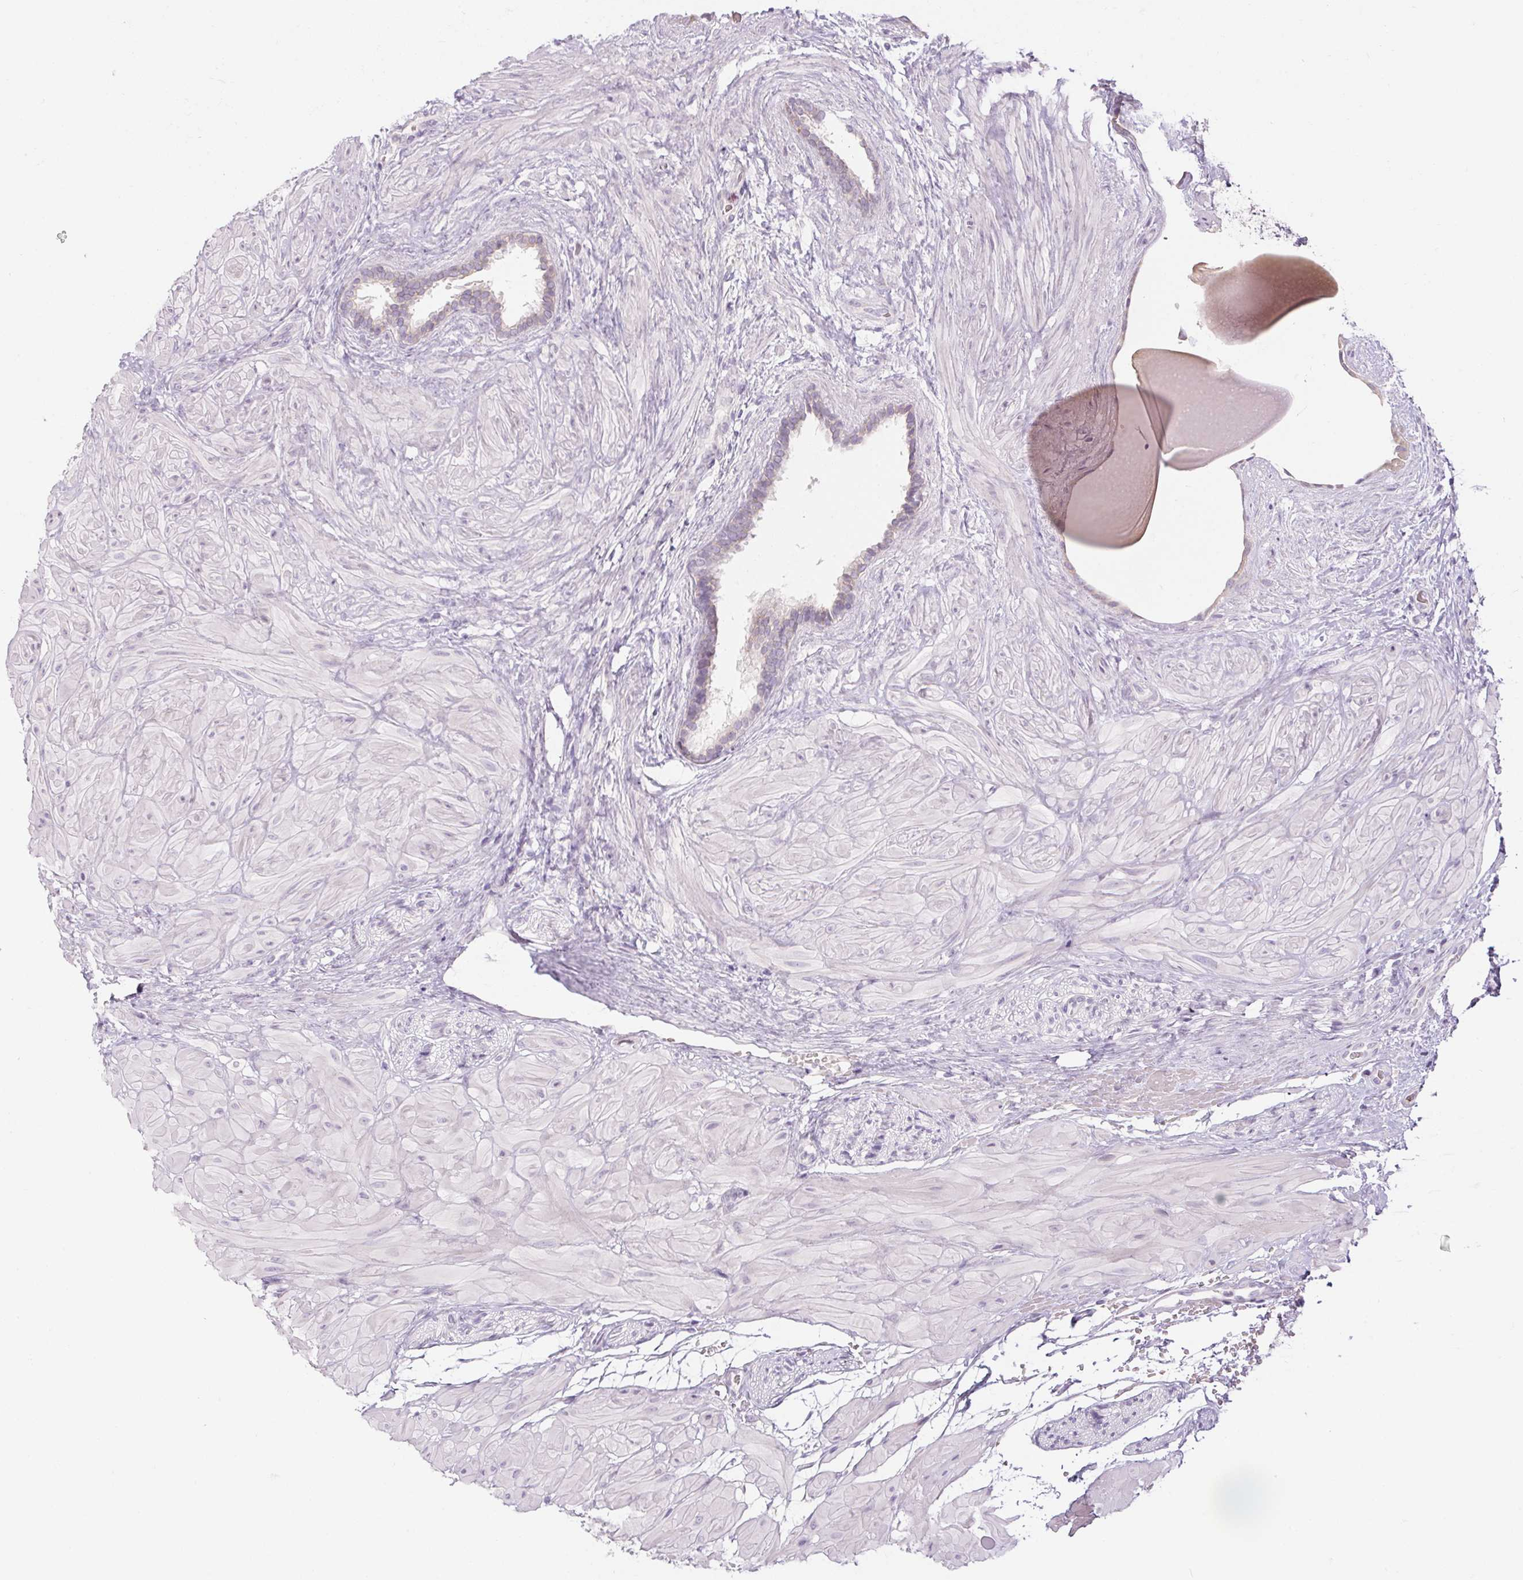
{"staining": {"intensity": "negative", "quantity": "none", "location": "none"}, "tissue": "seminal vesicle", "cell_type": "Glandular cells", "image_type": "normal", "snomed": [{"axis": "morphology", "description": "Normal tissue, NOS"}, {"axis": "topography", "description": "Seminal veicle"}], "caption": "A micrograph of human seminal vesicle is negative for staining in glandular cells. (DAB (3,3'-diaminobenzidine) IHC with hematoxylin counter stain).", "gene": "CTCFL", "patient": {"sex": "male", "age": 57}}